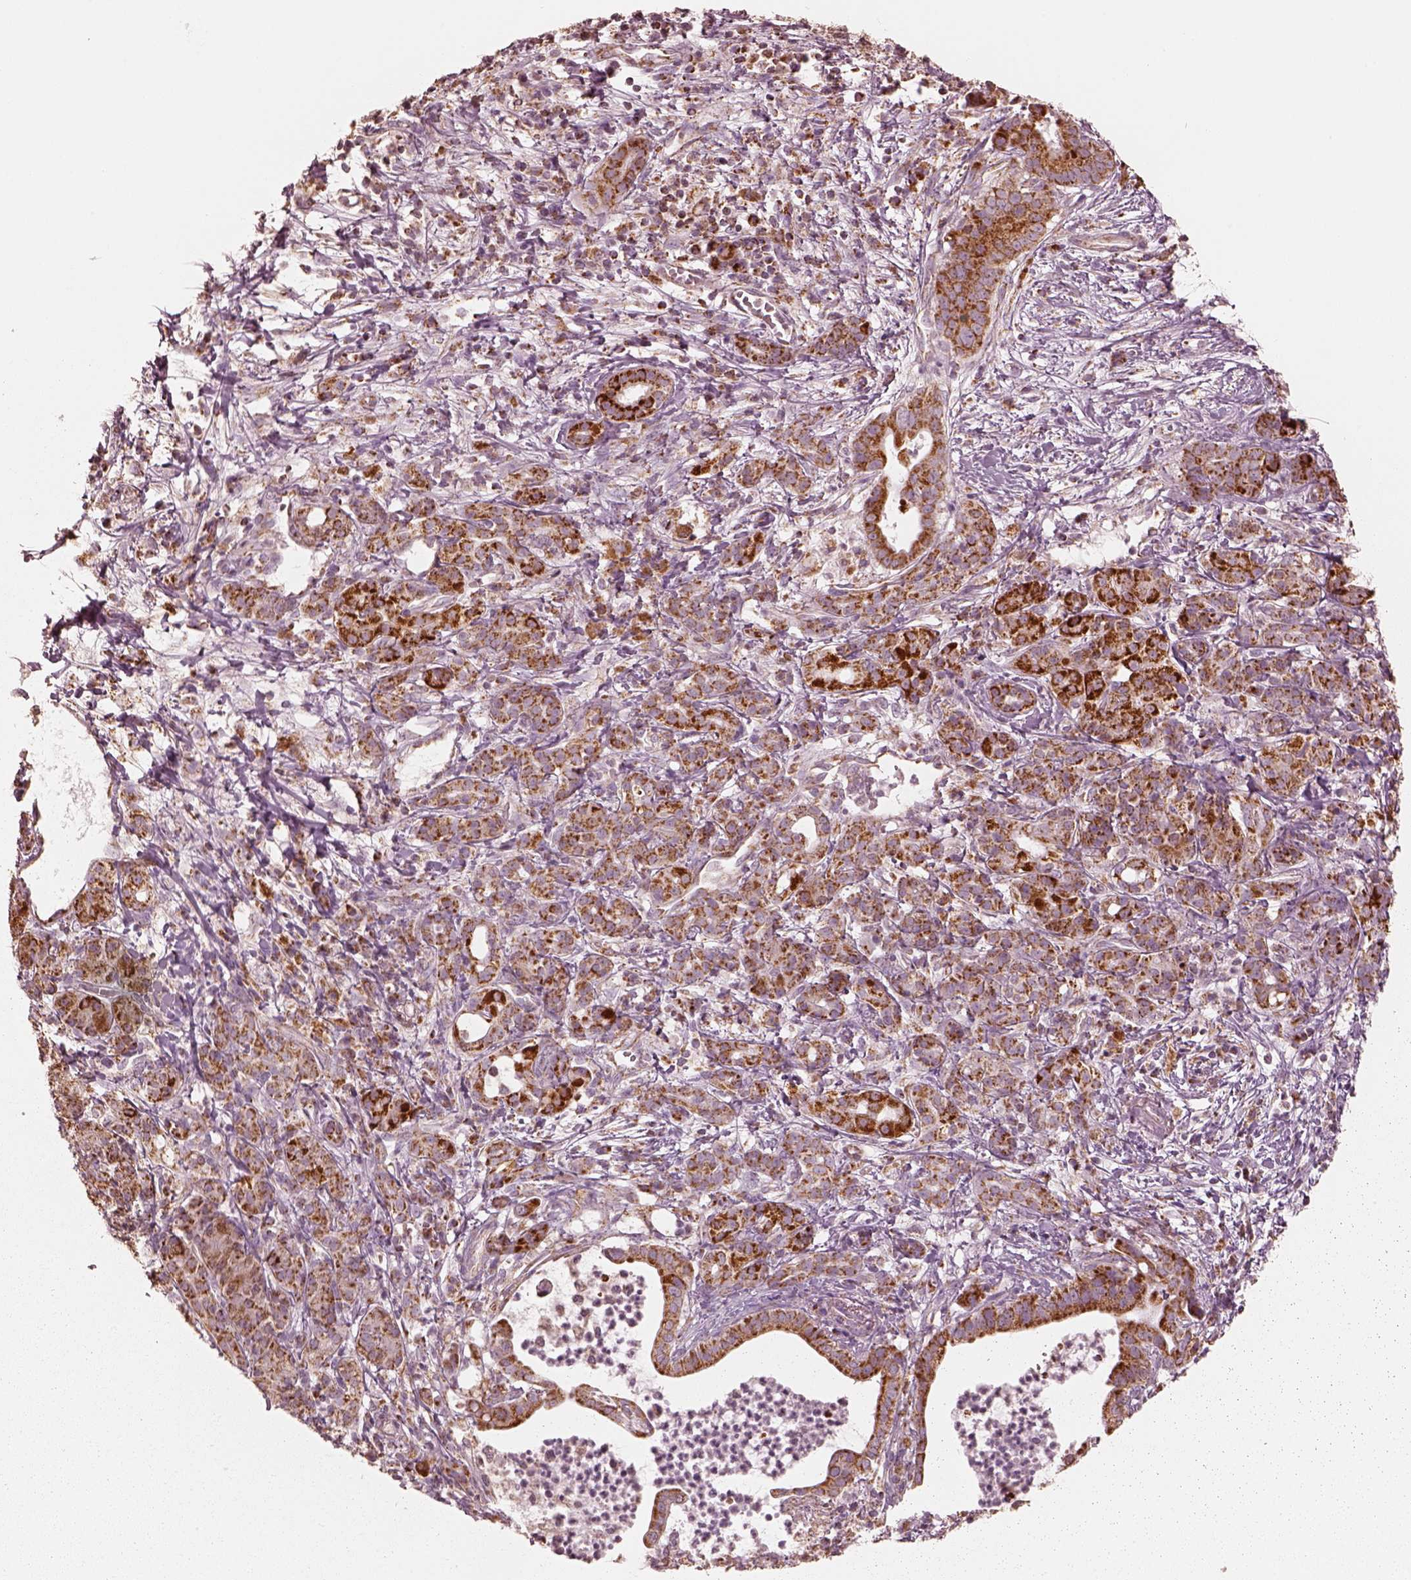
{"staining": {"intensity": "strong", "quantity": ">75%", "location": "cytoplasmic/membranous"}, "tissue": "pancreatic cancer", "cell_type": "Tumor cells", "image_type": "cancer", "snomed": [{"axis": "morphology", "description": "Adenocarcinoma, NOS"}, {"axis": "topography", "description": "Pancreas"}], "caption": "The image exhibits staining of adenocarcinoma (pancreatic), revealing strong cytoplasmic/membranous protein positivity (brown color) within tumor cells.", "gene": "ENTPD6", "patient": {"sex": "male", "age": 61}}